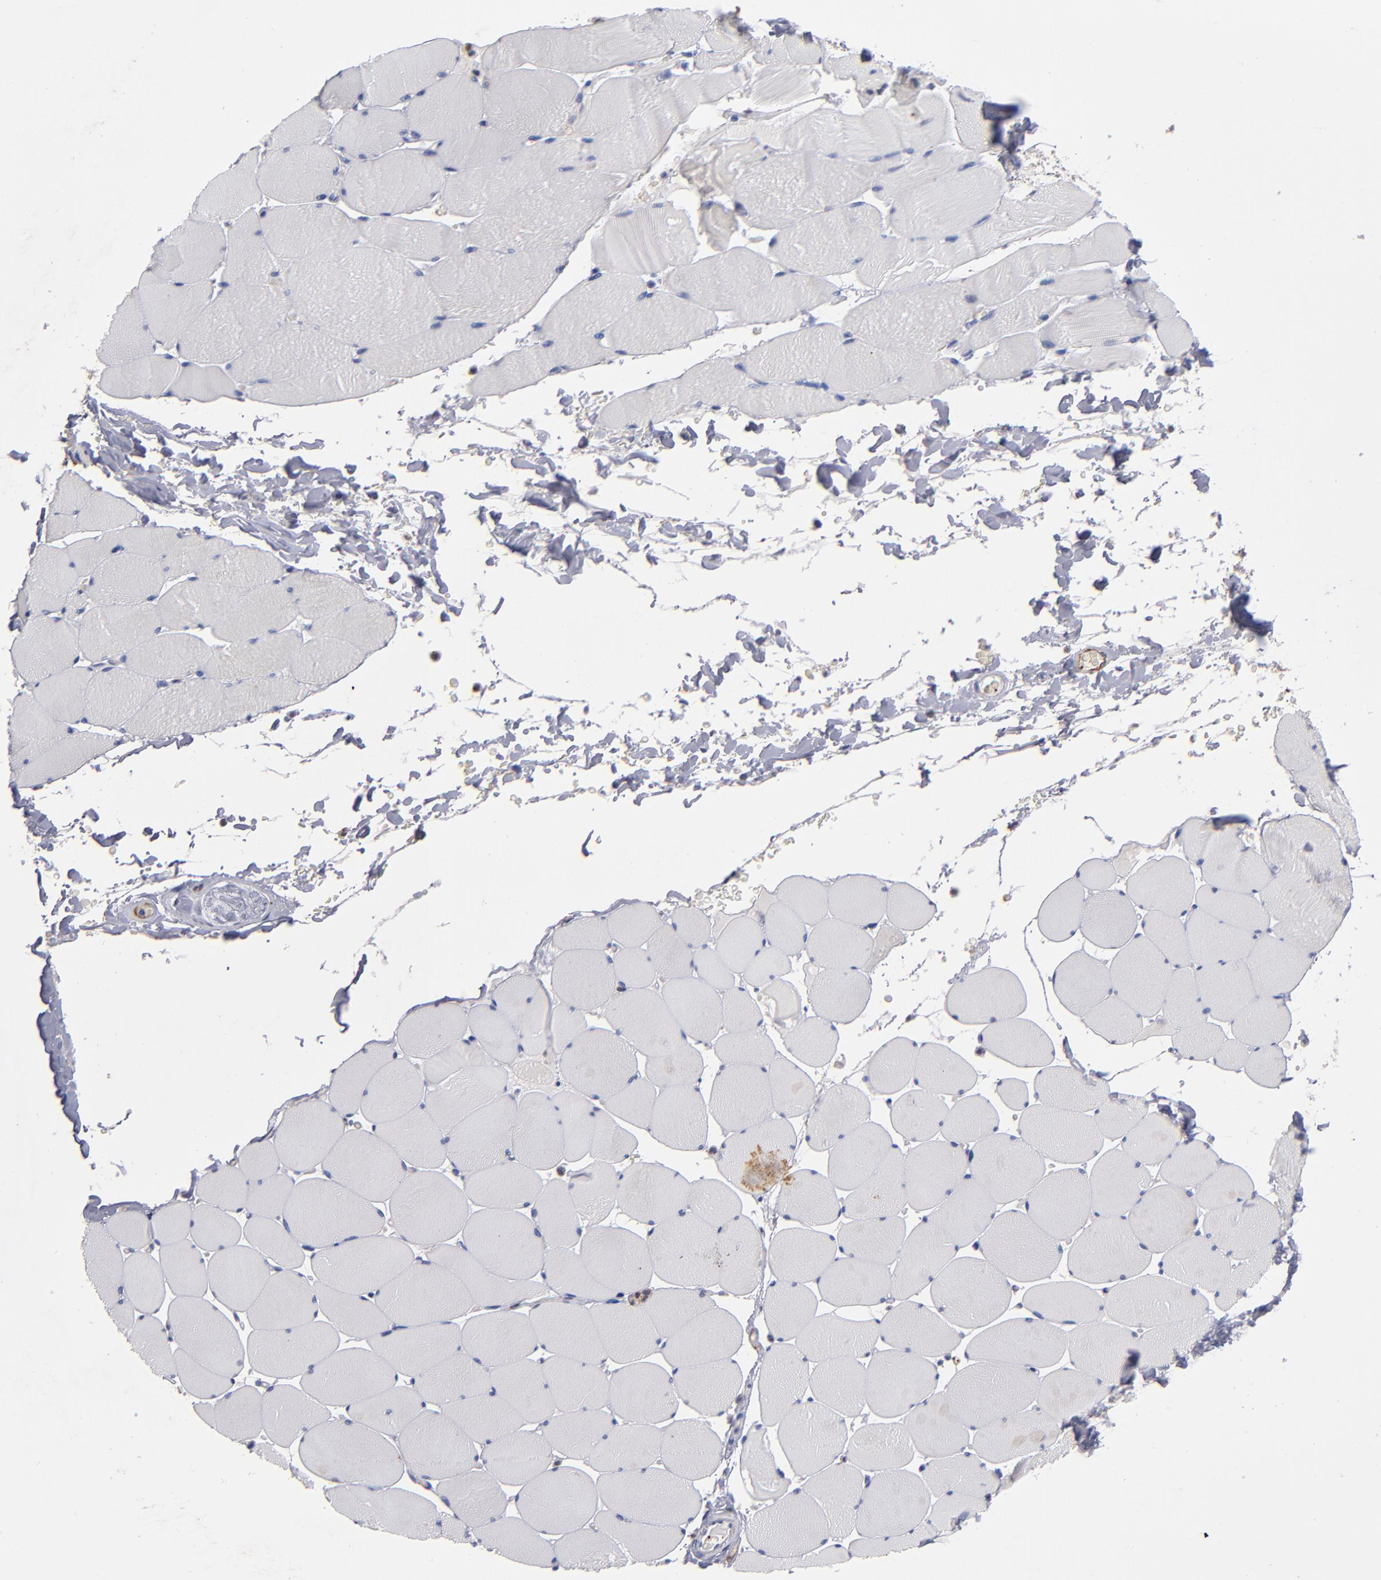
{"staining": {"intensity": "negative", "quantity": "none", "location": "none"}, "tissue": "skeletal muscle", "cell_type": "Myocytes", "image_type": "normal", "snomed": [{"axis": "morphology", "description": "Normal tissue, NOS"}, {"axis": "topography", "description": "Skeletal muscle"}], "caption": "The photomicrograph demonstrates no significant expression in myocytes of skeletal muscle. (DAB immunohistochemistry (IHC) with hematoxylin counter stain).", "gene": "SELP", "patient": {"sex": "male", "age": 62}}